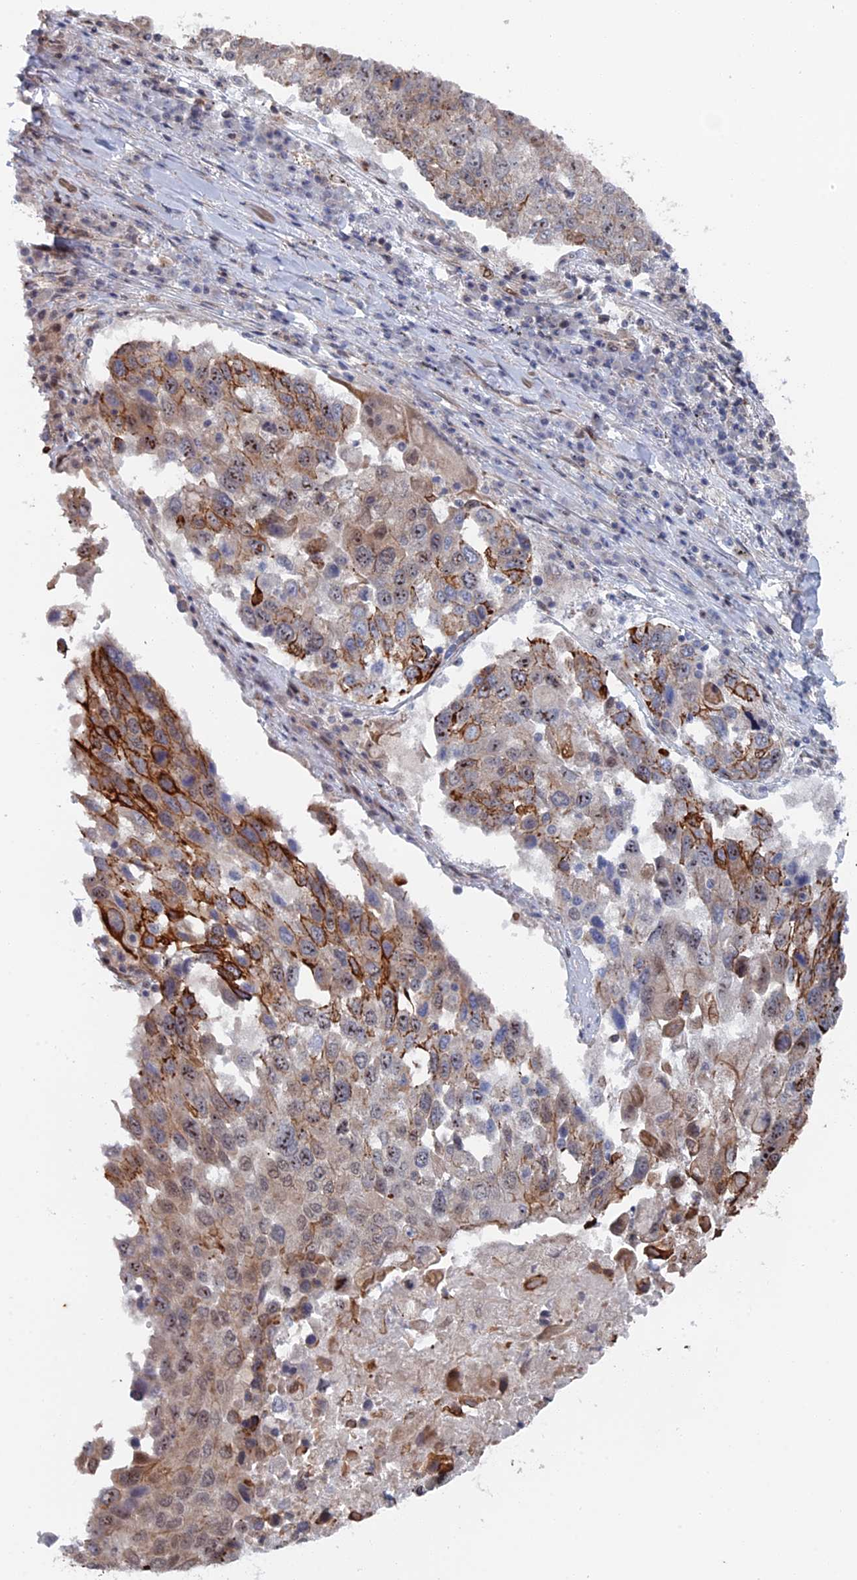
{"staining": {"intensity": "moderate", "quantity": "25%-75%", "location": "cytoplasmic/membranous,nuclear"}, "tissue": "lung cancer", "cell_type": "Tumor cells", "image_type": "cancer", "snomed": [{"axis": "morphology", "description": "Squamous cell carcinoma, NOS"}, {"axis": "topography", "description": "Lung"}], "caption": "About 25%-75% of tumor cells in lung cancer demonstrate moderate cytoplasmic/membranous and nuclear protein expression as visualized by brown immunohistochemical staining.", "gene": "IL7", "patient": {"sex": "male", "age": 65}}